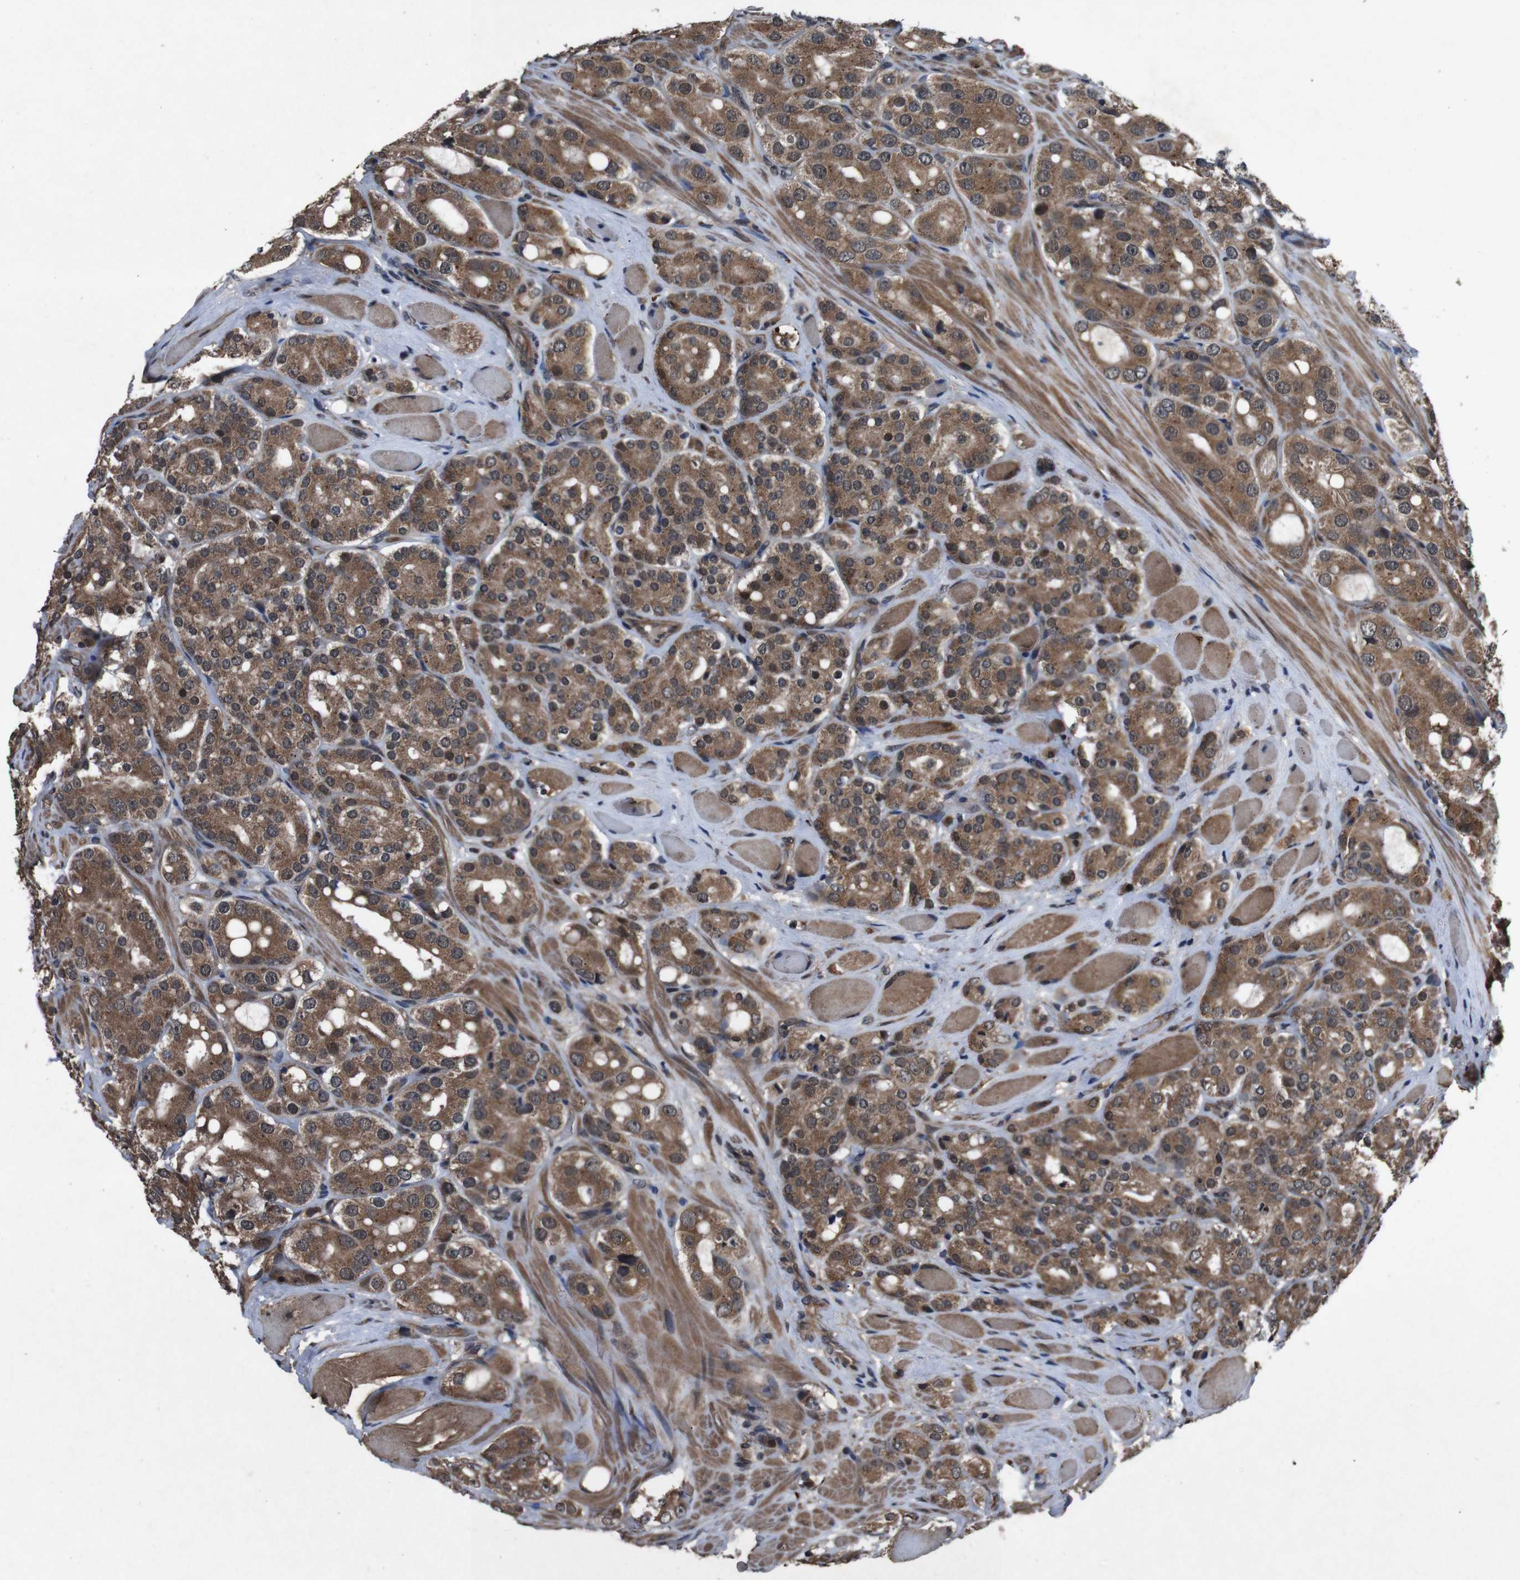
{"staining": {"intensity": "moderate", "quantity": ">75%", "location": "cytoplasmic/membranous"}, "tissue": "prostate cancer", "cell_type": "Tumor cells", "image_type": "cancer", "snomed": [{"axis": "morphology", "description": "Adenocarcinoma, High grade"}, {"axis": "topography", "description": "Prostate"}], "caption": "Immunohistochemical staining of human prostate cancer (high-grade adenocarcinoma) displays medium levels of moderate cytoplasmic/membranous protein positivity in approximately >75% of tumor cells.", "gene": "SOCS1", "patient": {"sex": "male", "age": 65}}